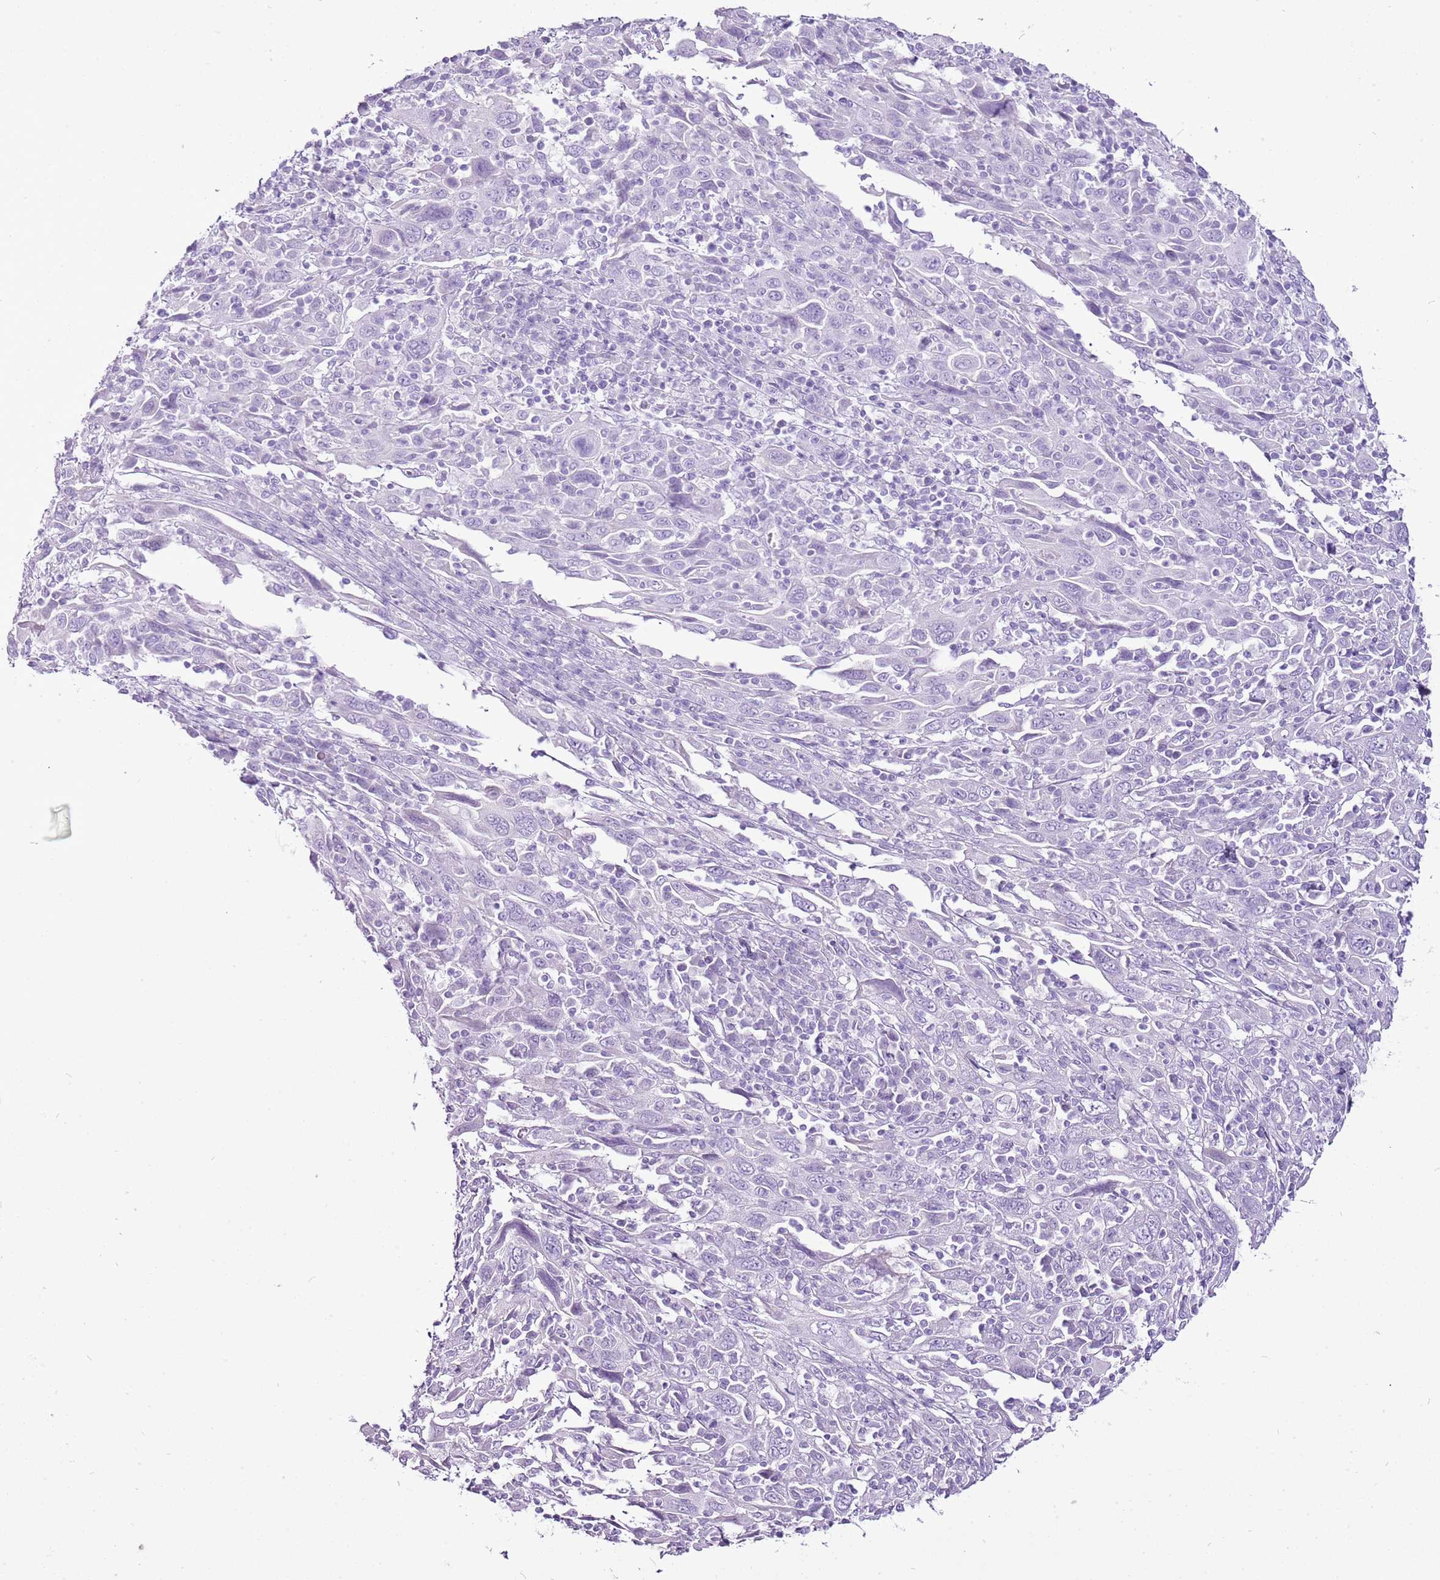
{"staining": {"intensity": "negative", "quantity": "none", "location": "none"}, "tissue": "cervical cancer", "cell_type": "Tumor cells", "image_type": "cancer", "snomed": [{"axis": "morphology", "description": "Squamous cell carcinoma, NOS"}, {"axis": "topography", "description": "Cervix"}], "caption": "This is a photomicrograph of IHC staining of squamous cell carcinoma (cervical), which shows no positivity in tumor cells. (DAB (3,3'-diaminobenzidine) immunohistochemistry (IHC) visualized using brightfield microscopy, high magnification).", "gene": "CNFN", "patient": {"sex": "female", "age": 46}}